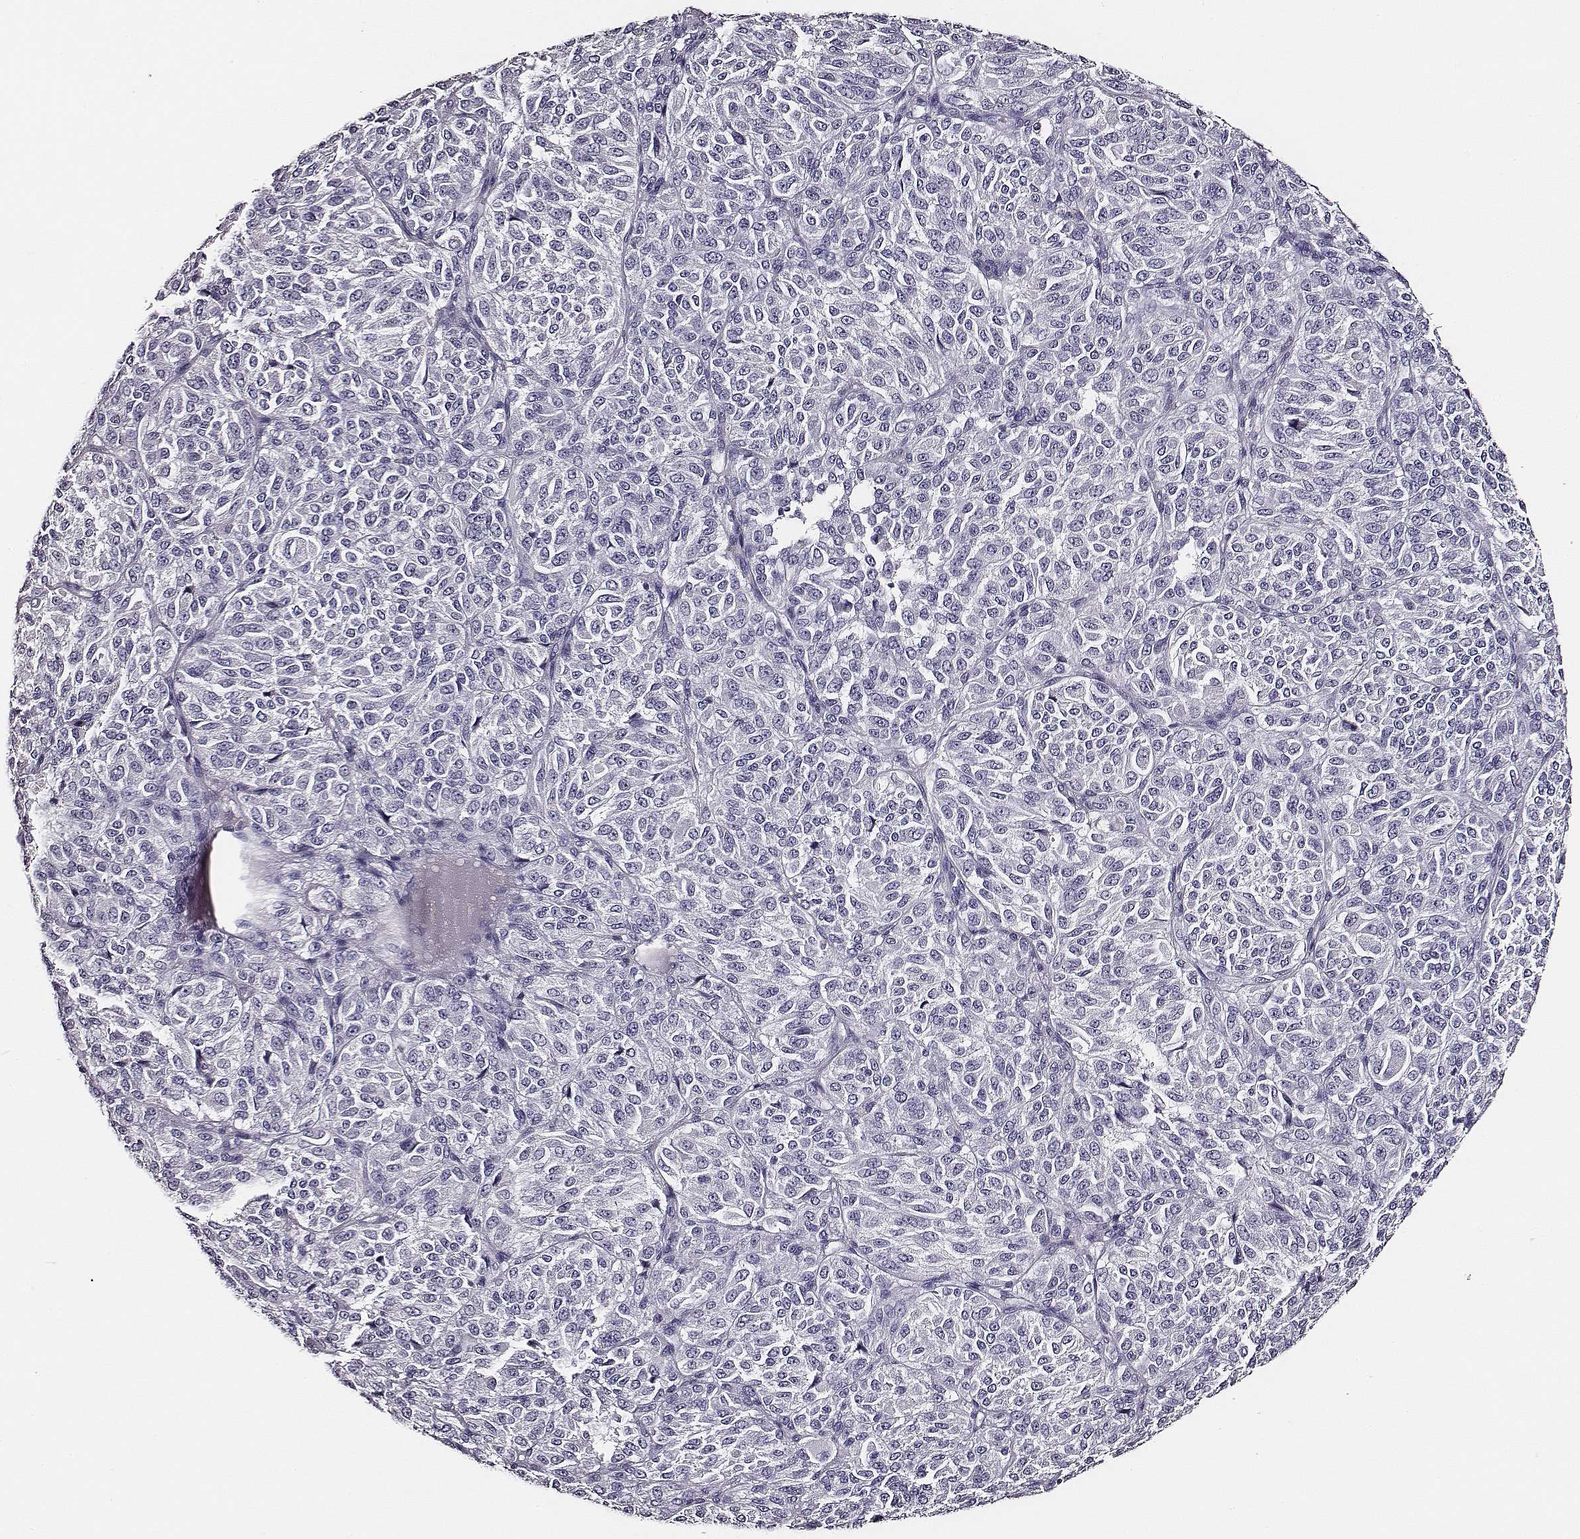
{"staining": {"intensity": "negative", "quantity": "none", "location": "none"}, "tissue": "melanoma", "cell_type": "Tumor cells", "image_type": "cancer", "snomed": [{"axis": "morphology", "description": "Malignant melanoma, Metastatic site"}, {"axis": "topography", "description": "Brain"}], "caption": "The histopathology image exhibits no staining of tumor cells in malignant melanoma (metastatic site).", "gene": "DPEP1", "patient": {"sex": "female", "age": 56}}